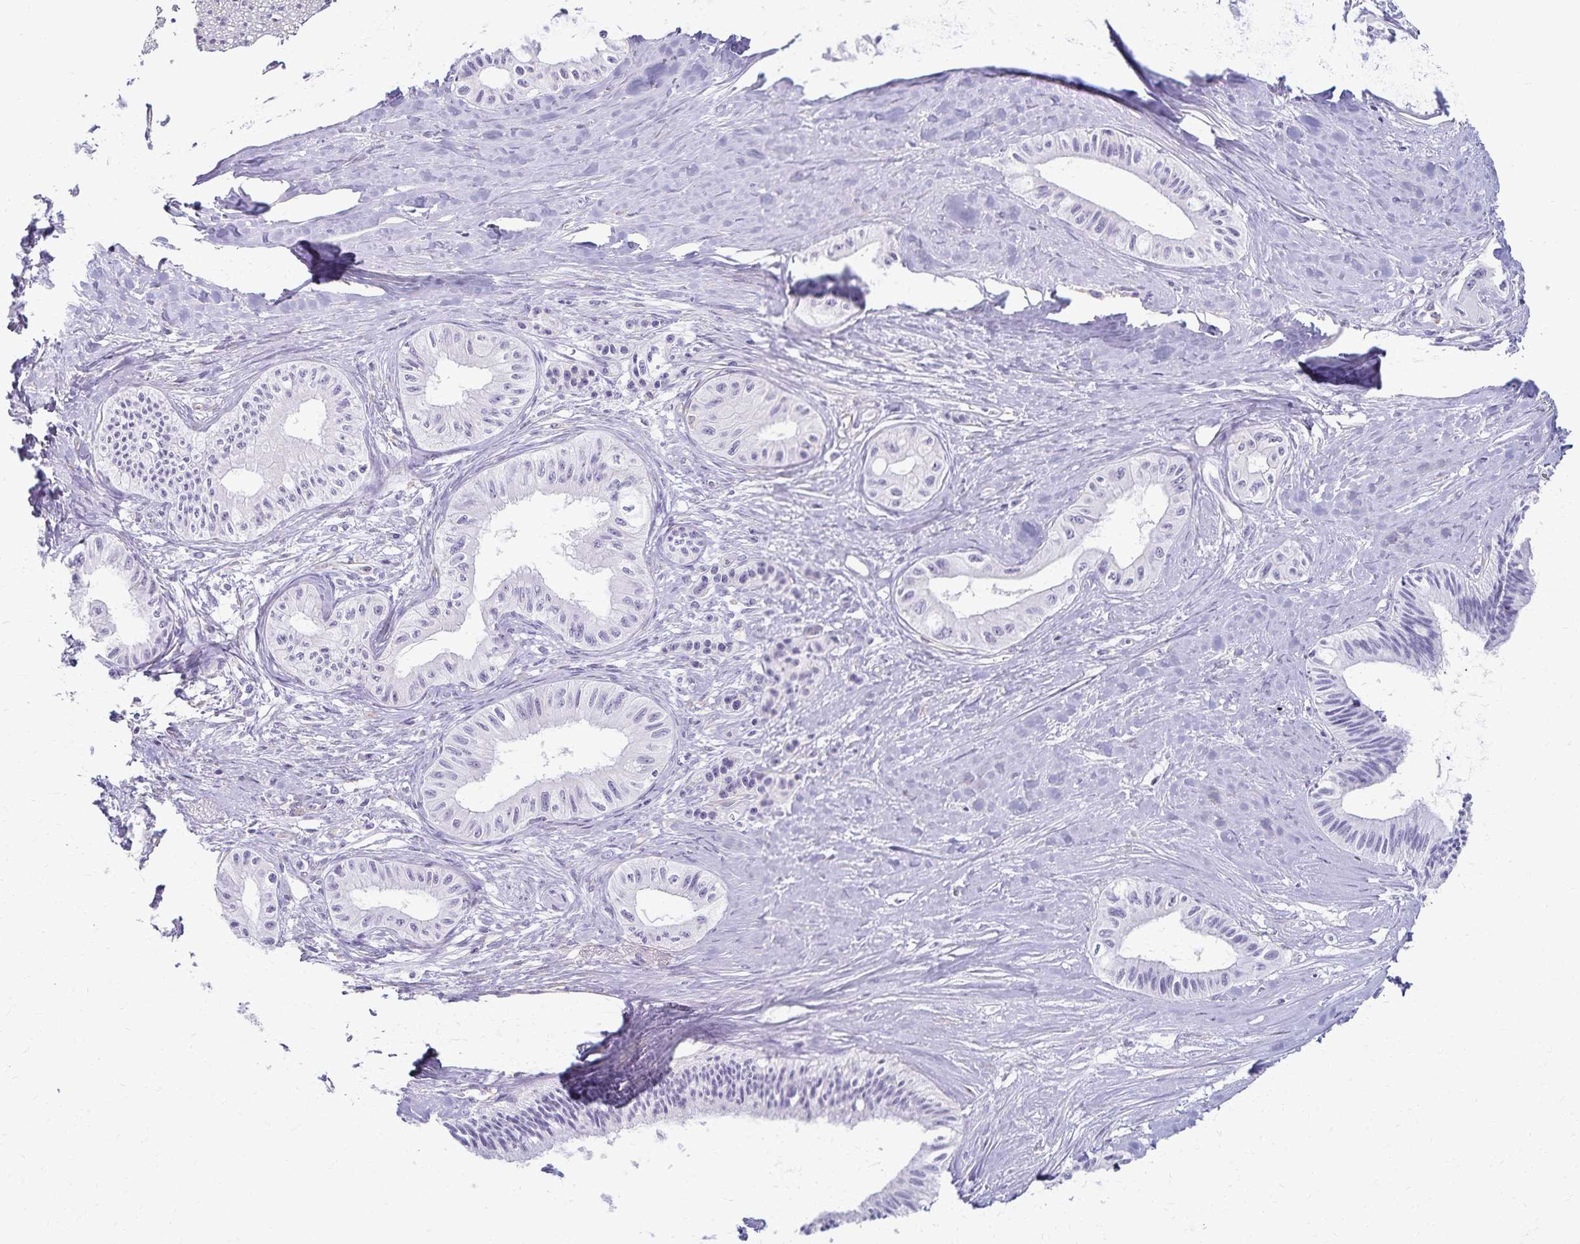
{"staining": {"intensity": "negative", "quantity": "none", "location": "none"}, "tissue": "pancreatic cancer", "cell_type": "Tumor cells", "image_type": "cancer", "snomed": [{"axis": "morphology", "description": "Adenocarcinoma, NOS"}, {"axis": "topography", "description": "Pancreas"}], "caption": "Photomicrograph shows no protein staining in tumor cells of adenocarcinoma (pancreatic) tissue.", "gene": "KISS1", "patient": {"sex": "male", "age": 71}}